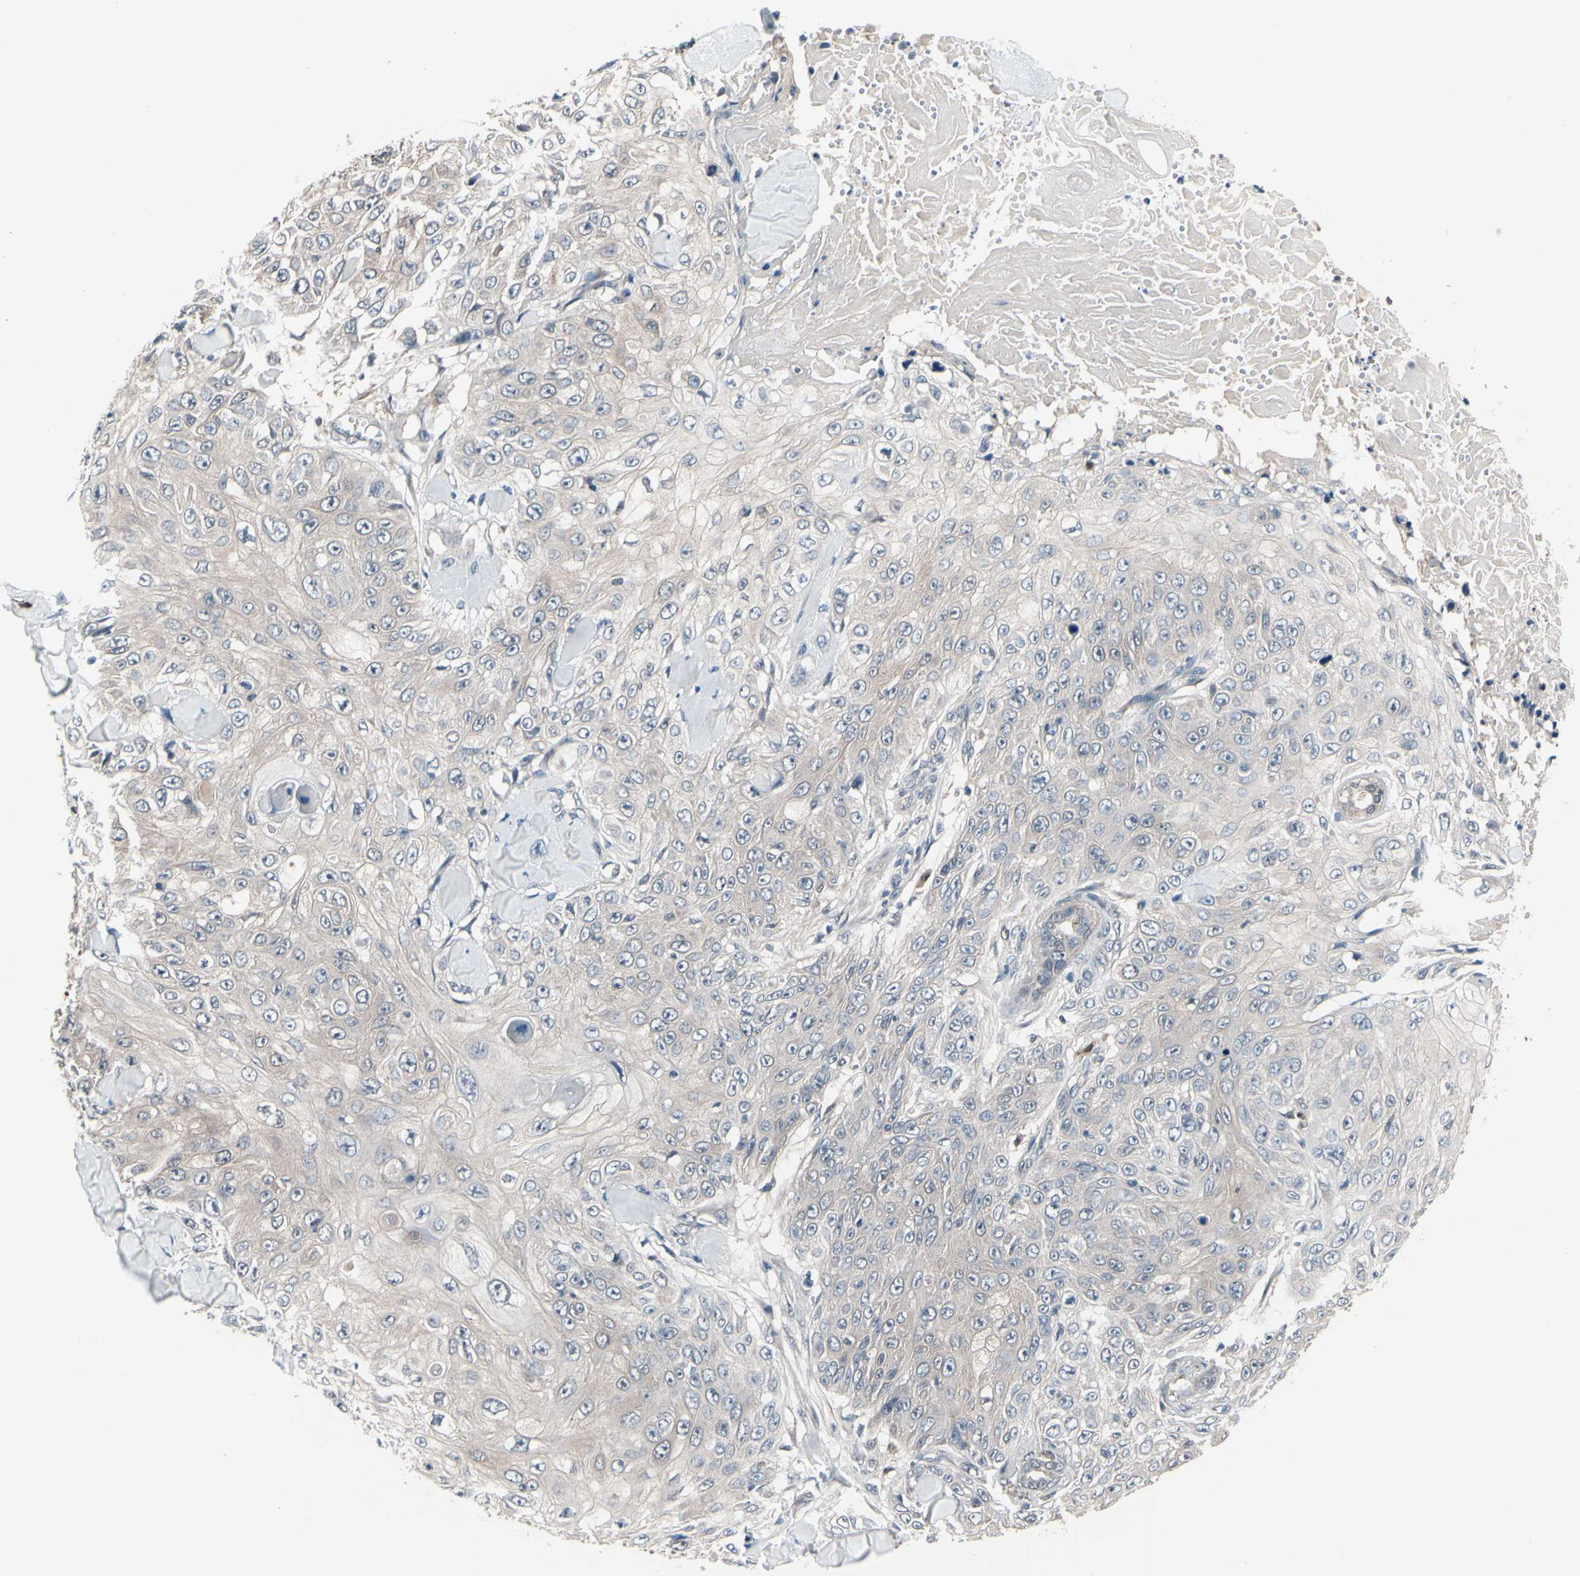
{"staining": {"intensity": "weak", "quantity": ">75%", "location": "cytoplasmic/membranous"}, "tissue": "skin cancer", "cell_type": "Tumor cells", "image_type": "cancer", "snomed": [{"axis": "morphology", "description": "Squamous cell carcinoma, NOS"}, {"axis": "topography", "description": "Skin"}], "caption": "An immunohistochemistry photomicrograph of neoplastic tissue is shown. Protein staining in brown highlights weak cytoplasmic/membranous positivity in squamous cell carcinoma (skin) within tumor cells.", "gene": "PRDX6", "patient": {"sex": "male", "age": 86}}